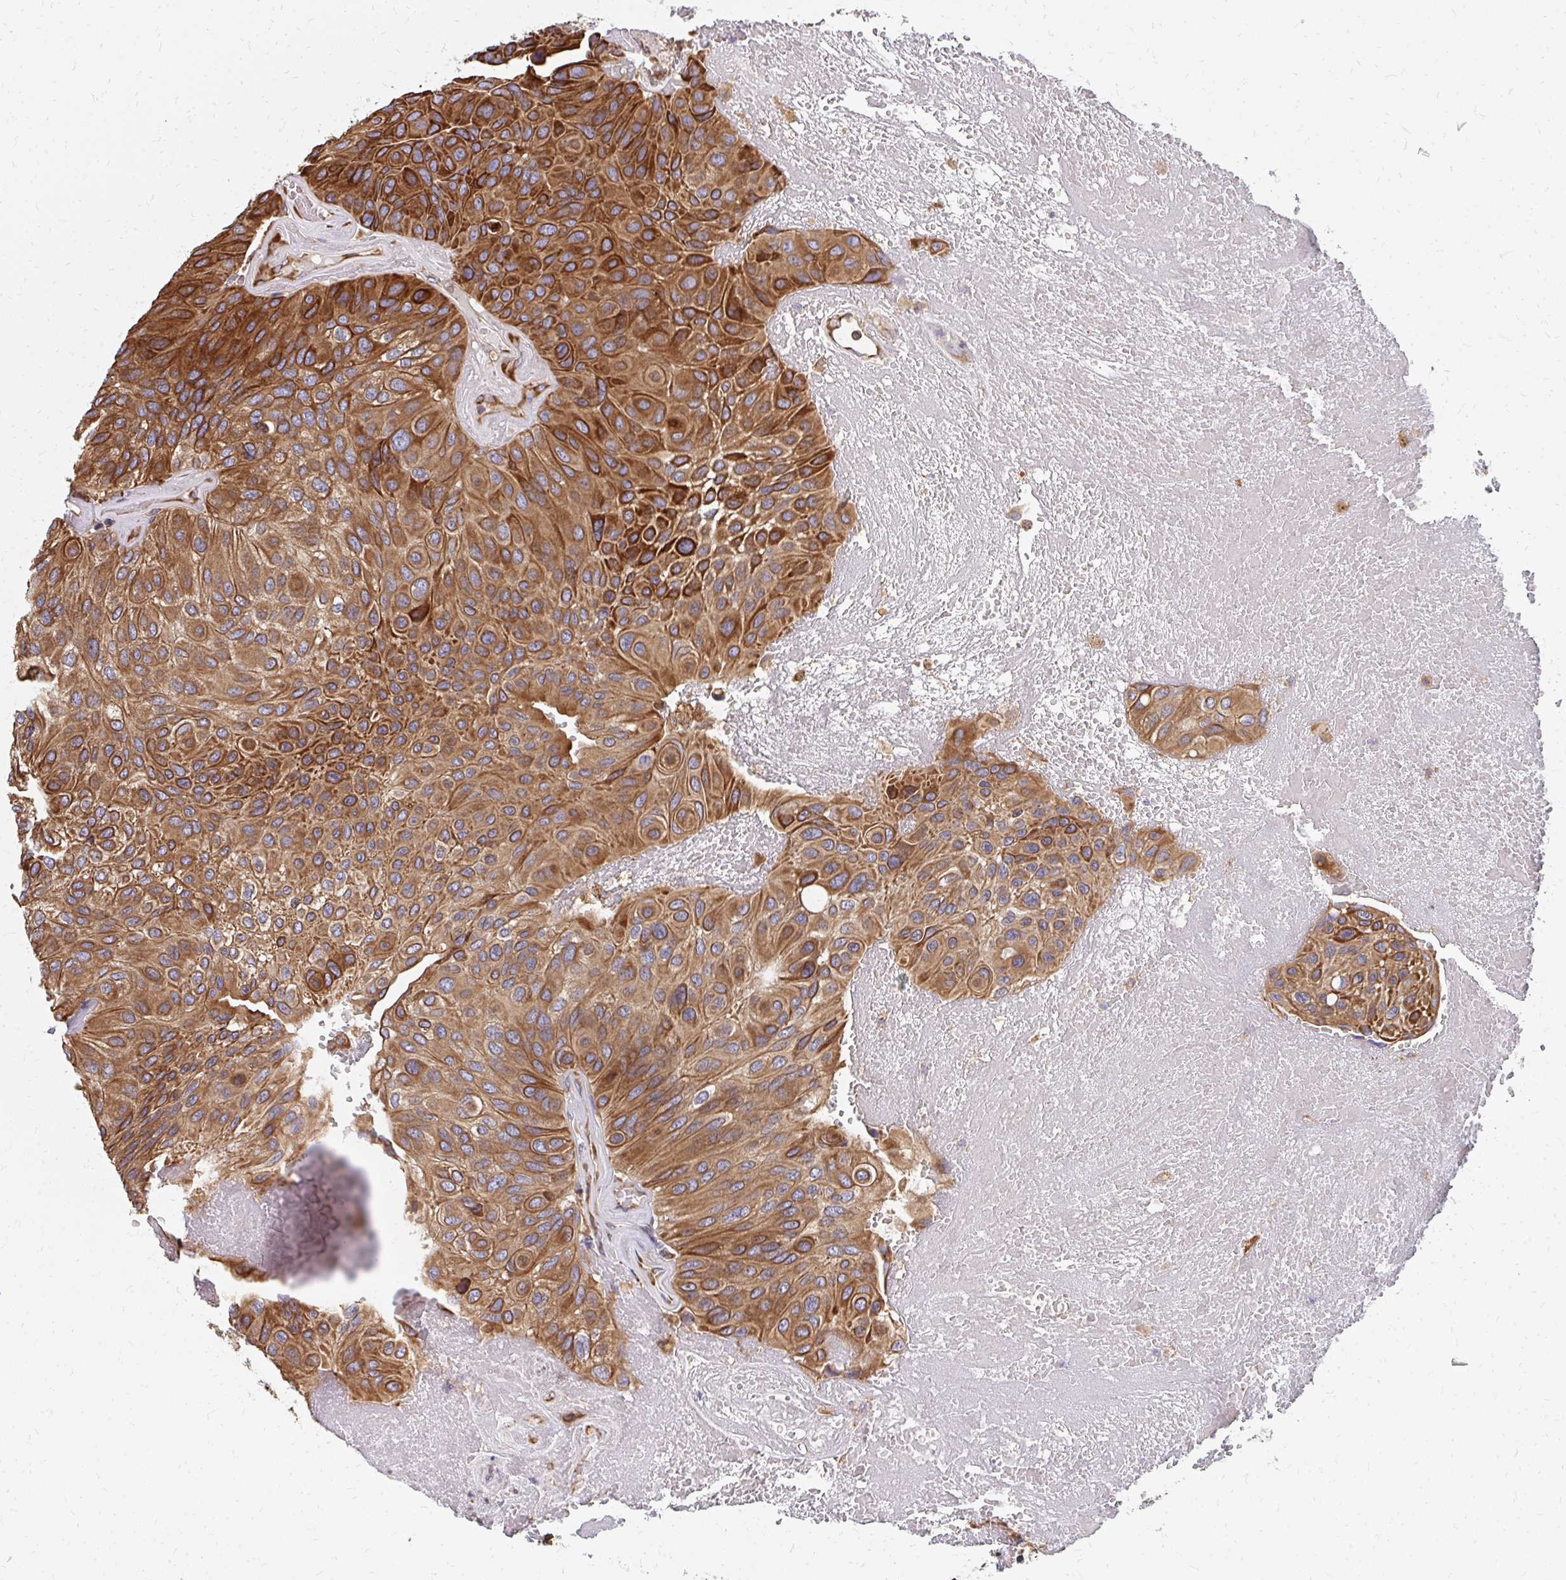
{"staining": {"intensity": "moderate", "quantity": ">75%", "location": "cytoplasmic/membranous"}, "tissue": "urothelial cancer", "cell_type": "Tumor cells", "image_type": "cancer", "snomed": [{"axis": "morphology", "description": "Urothelial carcinoma, High grade"}, {"axis": "topography", "description": "Urinary bladder"}], "caption": "Immunohistochemical staining of human urothelial carcinoma (high-grade) reveals medium levels of moderate cytoplasmic/membranous protein positivity in approximately >75% of tumor cells. Using DAB (brown) and hematoxylin (blue) stains, captured at high magnification using brightfield microscopy.", "gene": "PPP1R13L", "patient": {"sex": "male", "age": 66}}